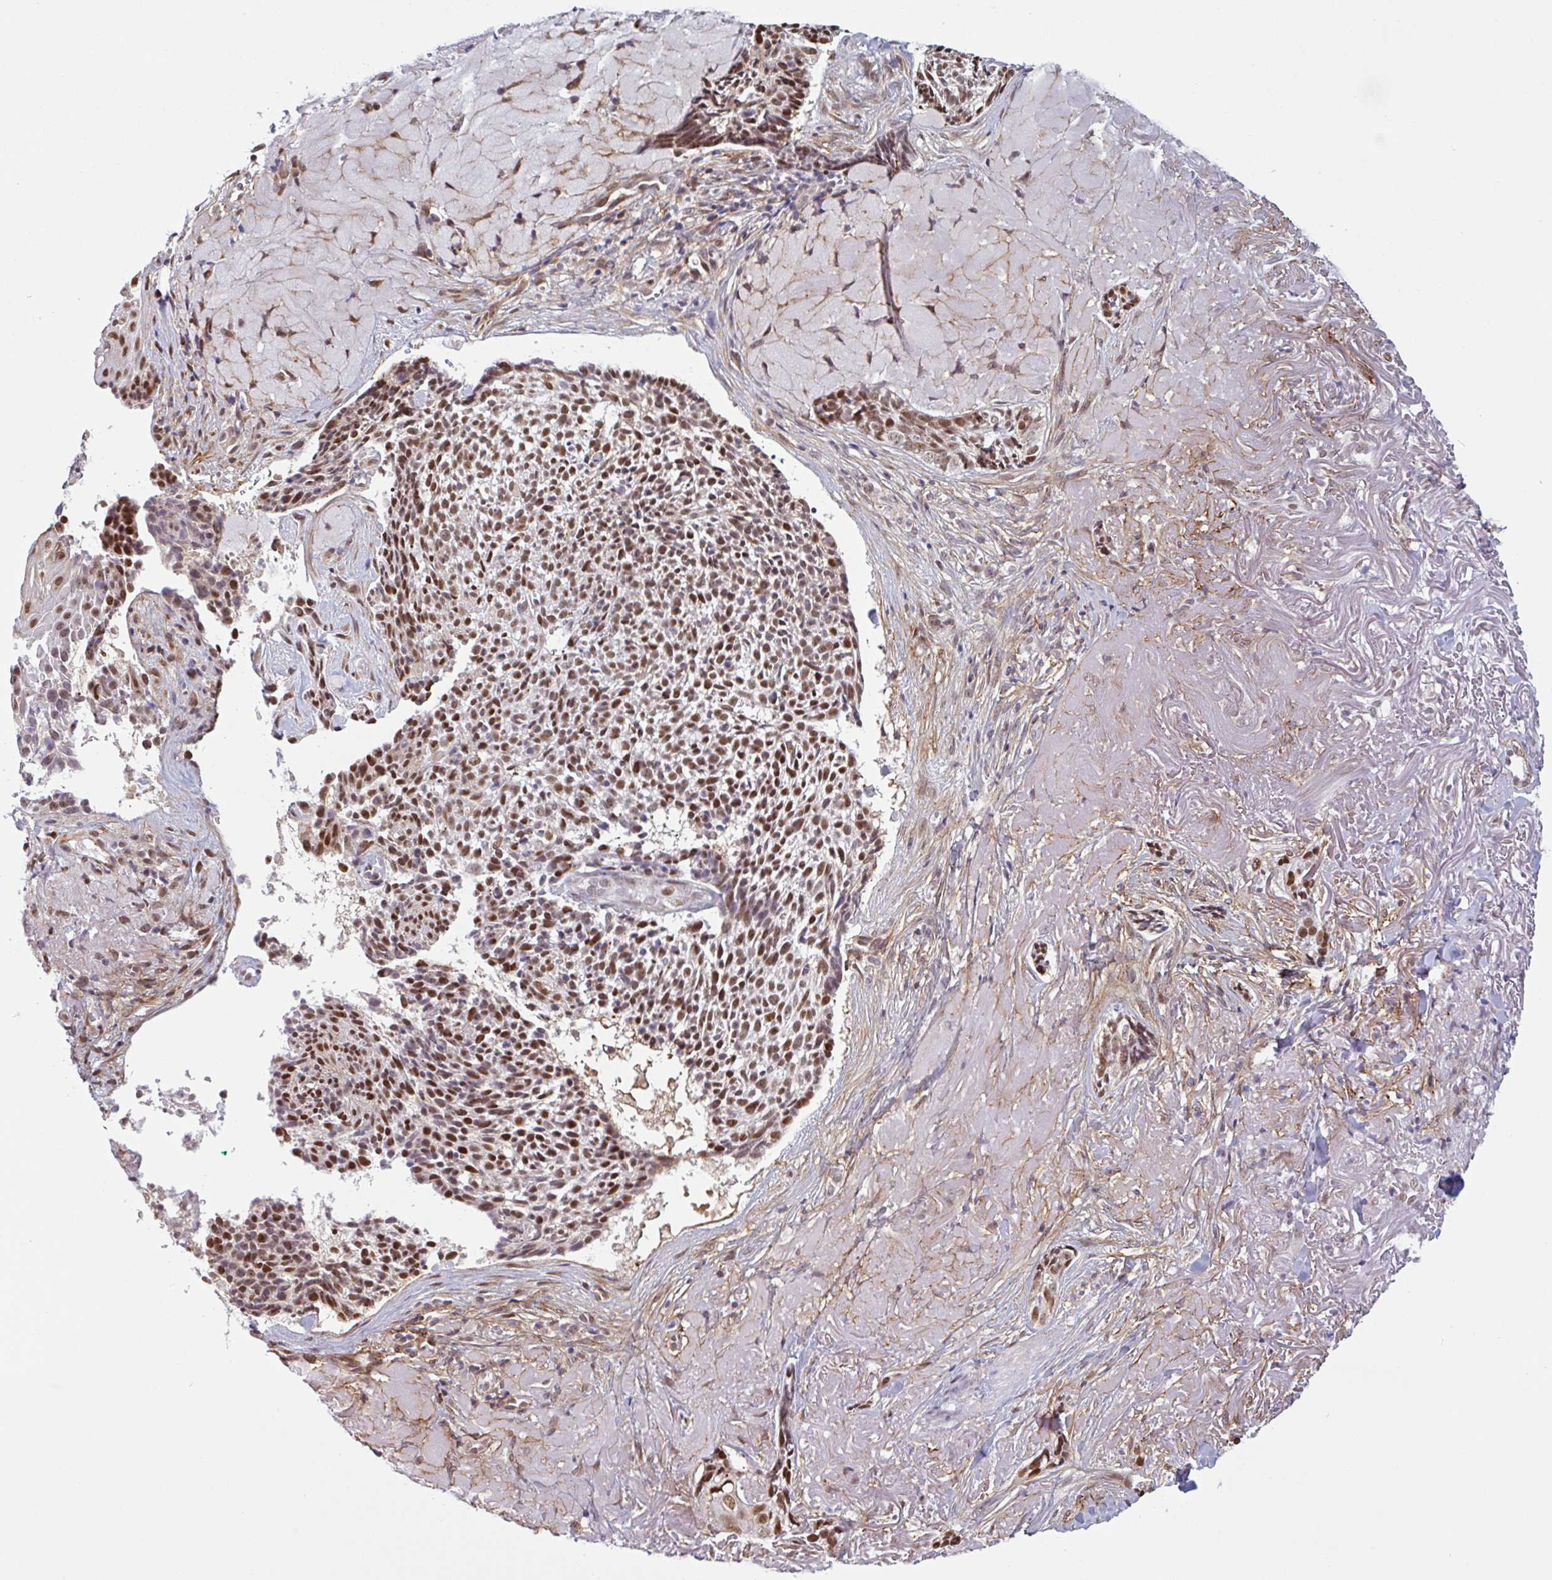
{"staining": {"intensity": "moderate", "quantity": ">75%", "location": "nuclear"}, "tissue": "skin cancer", "cell_type": "Tumor cells", "image_type": "cancer", "snomed": [{"axis": "morphology", "description": "Basal cell carcinoma"}, {"axis": "topography", "description": "Skin"}, {"axis": "topography", "description": "Skin of face"}], "caption": "Moderate nuclear positivity for a protein is seen in about >75% of tumor cells of skin basal cell carcinoma using IHC.", "gene": "TMEM119", "patient": {"sex": "female", "age": 95}}